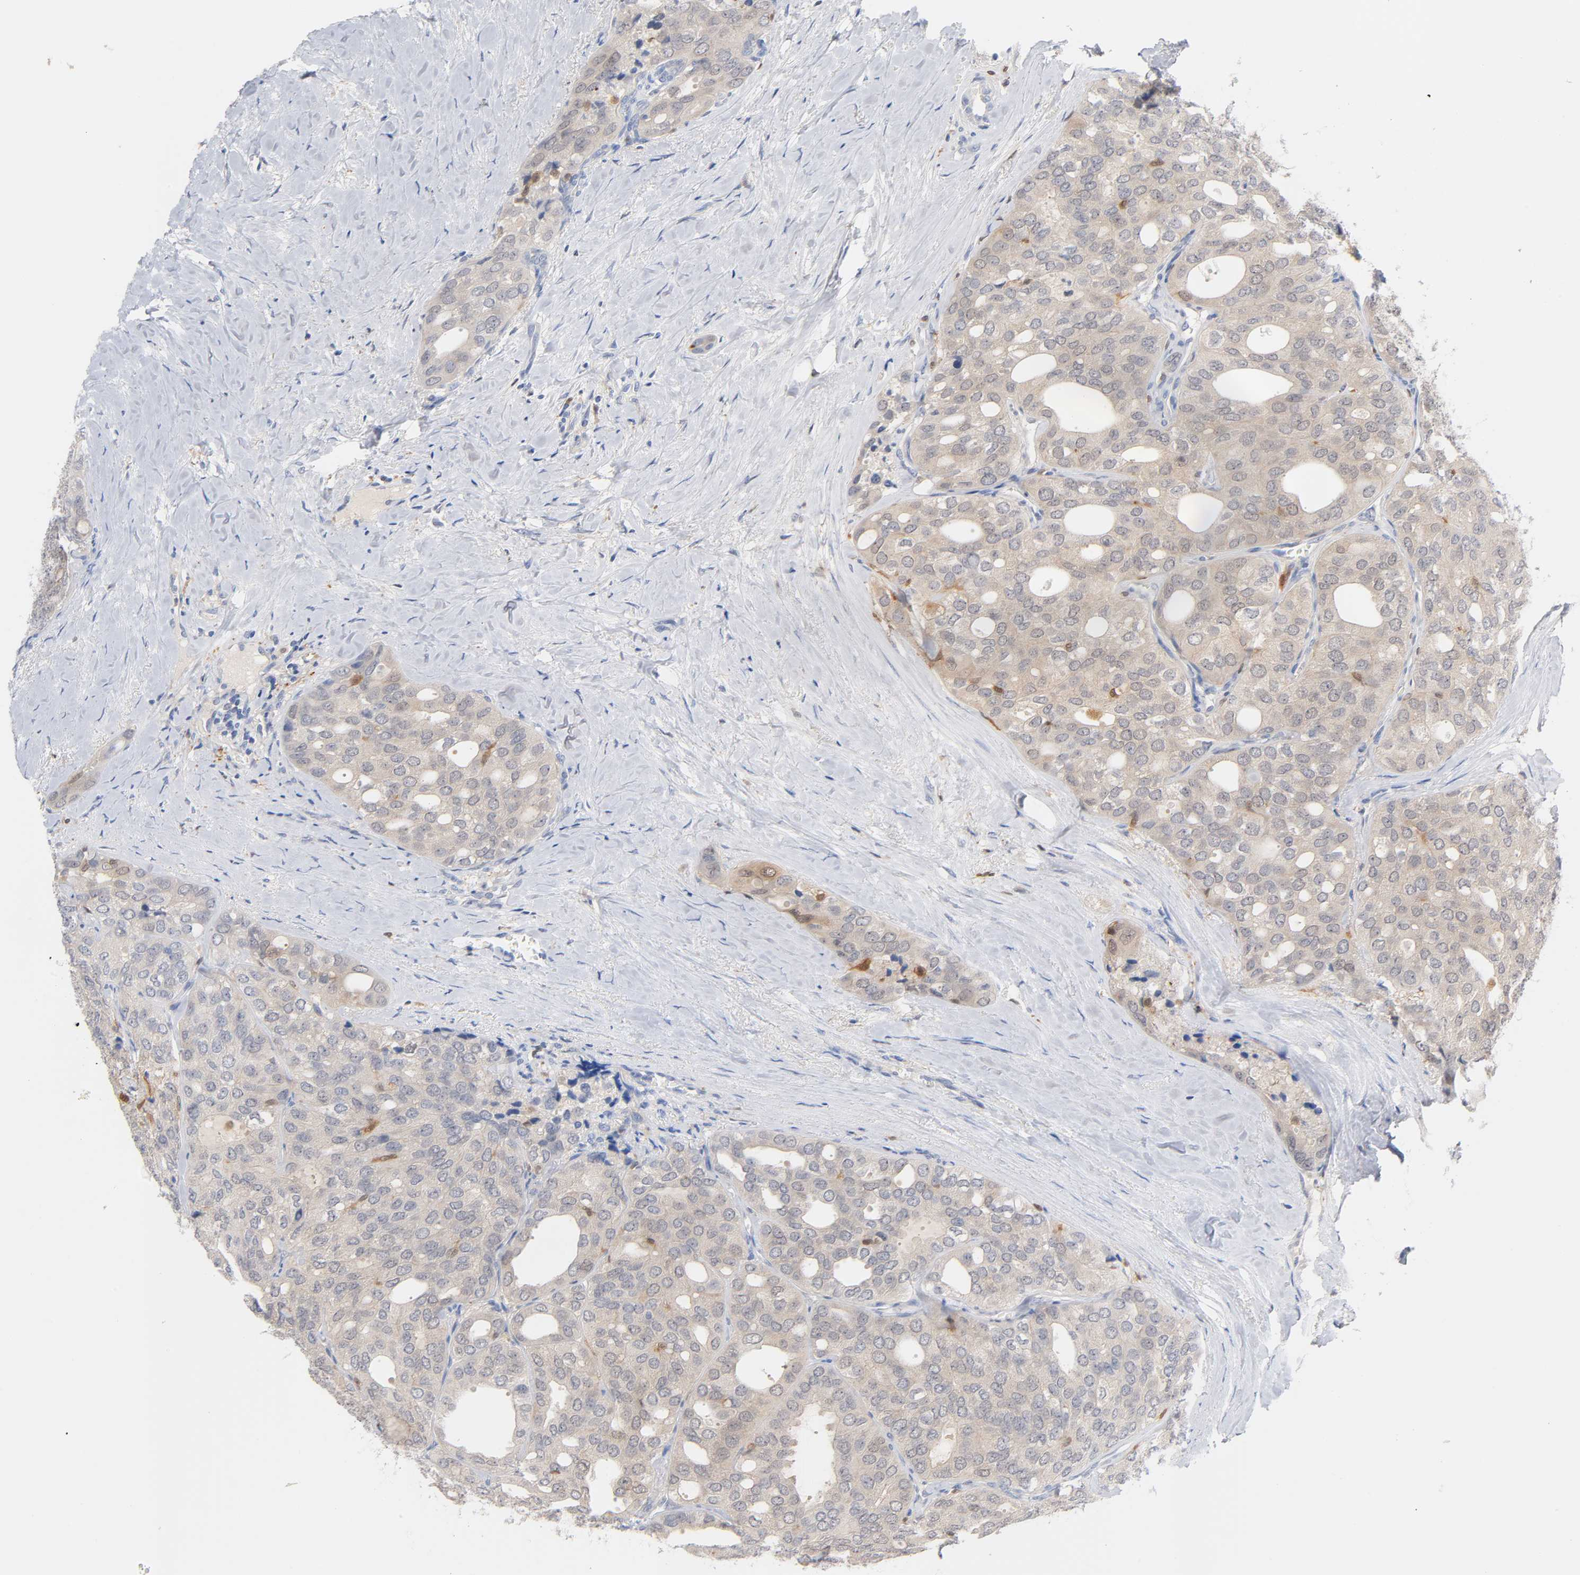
{"staining": {"intensity": "weak", "quantity": ">75%", "location": "cytoplasmic/membranous"}, "tissue": "thyroid cancer", "cell_type": "Tumor cells", "image_type": "cancer", "snomed": [{"axis": "morphology", "description": "Follicular adenoma carcinoma, NOS"}, {"axis": "topography", "description": "Thyroid gland"}], "caption": "About >75% of tumor cells in follicular adenoma carcinoma (thyroid) reveal weak cytoplasmic/membranous protein expression as visualized by brown immunohistochemical staining.", "gene": "IL18", "patient": {"sex": "male", "age": 75}}